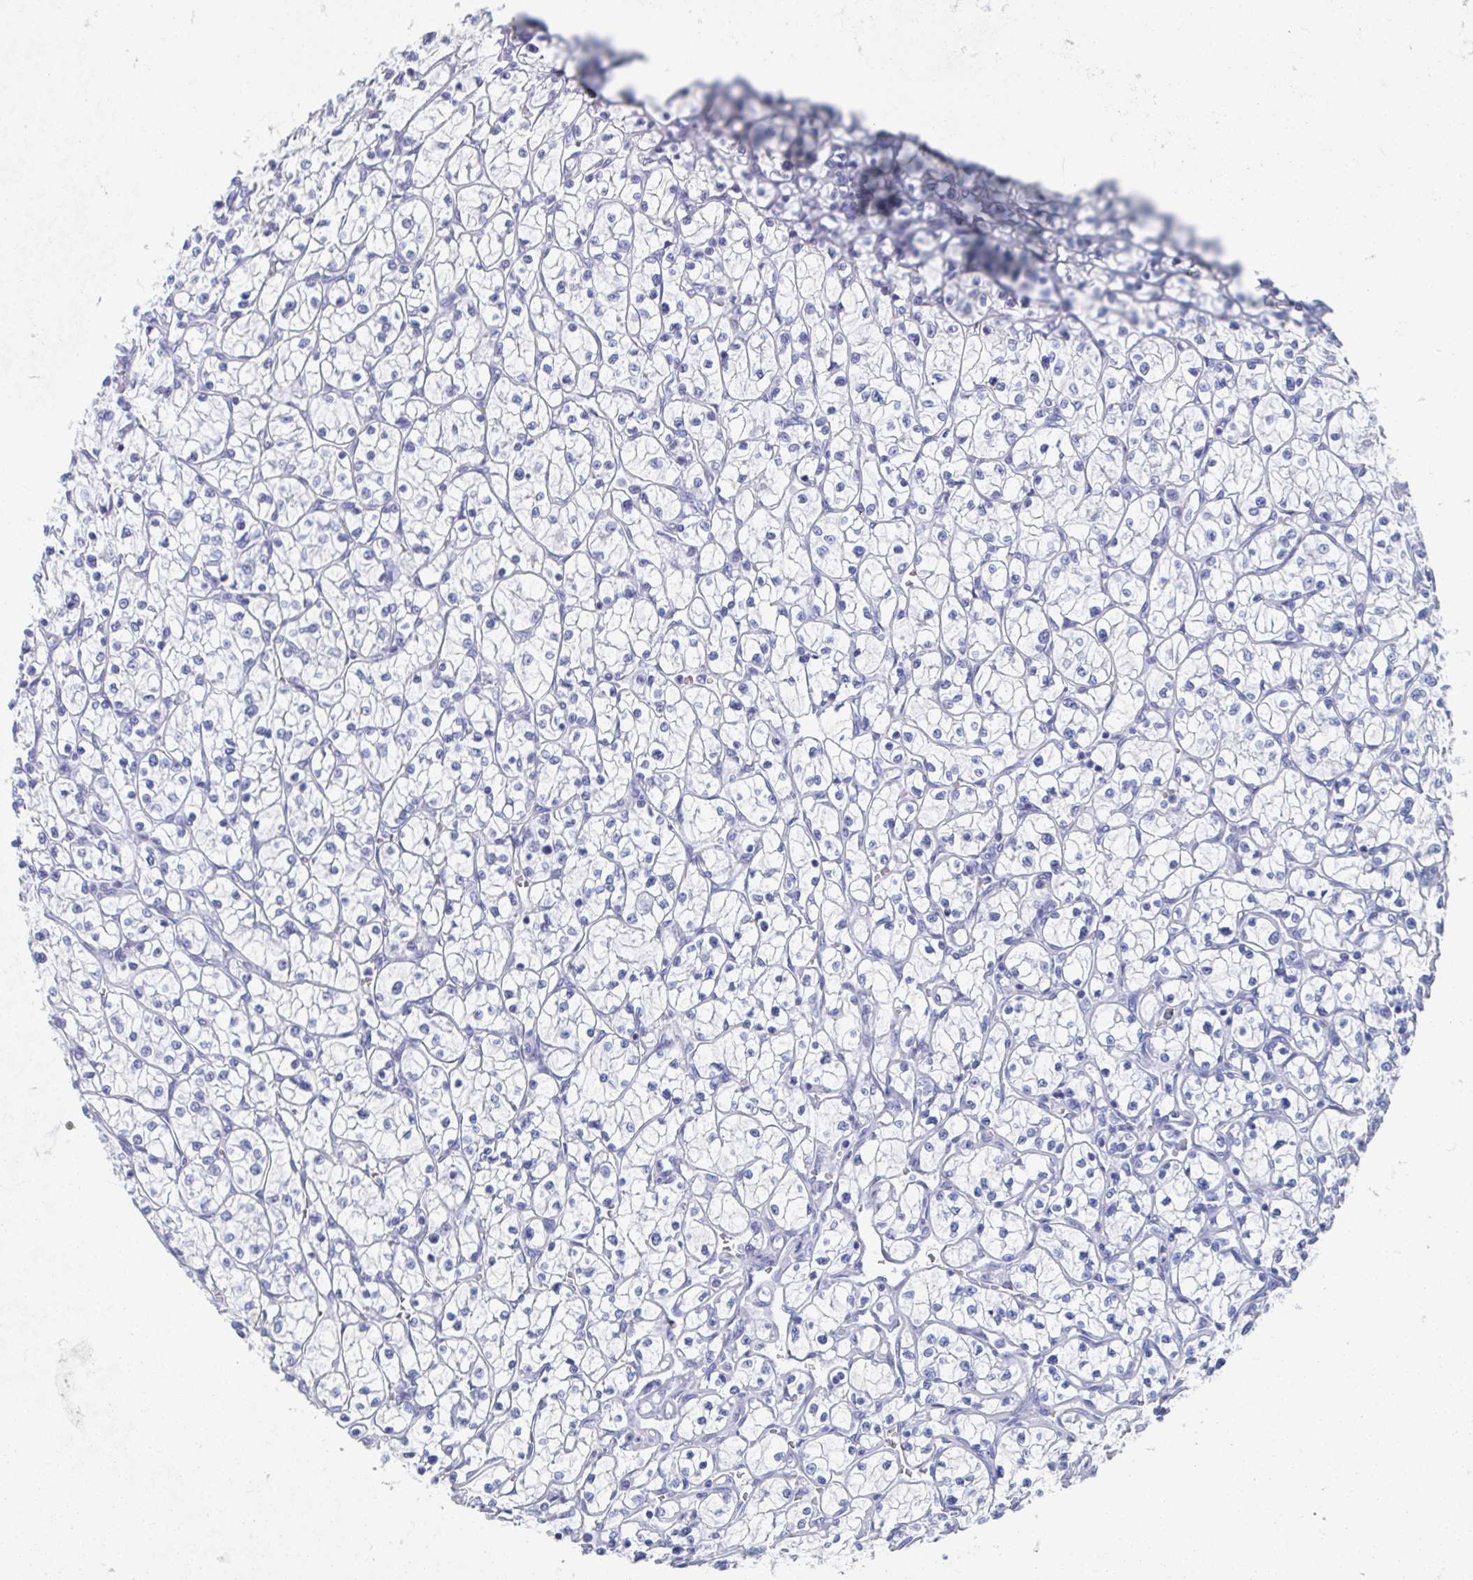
{"staining": {"intensity": "negative", "quantity": "none", "location": "none"}, "tissue": "renal cancer", "cell_type": "Tumor cells", "image_type": "cancer", "snomed": [{"axis": "morphology", "description": "Adenocarcinoma, NOS"}, {"axis": "topography", "description": "Kidney"}], "caption": "This is a image of immunohistochemistry (IHC) staining of adenocarcinoma (renal), which shows no expression in tumor cells.", "gene": "SHCBP1L", "patient": {"sex": "female", "age": 64}}